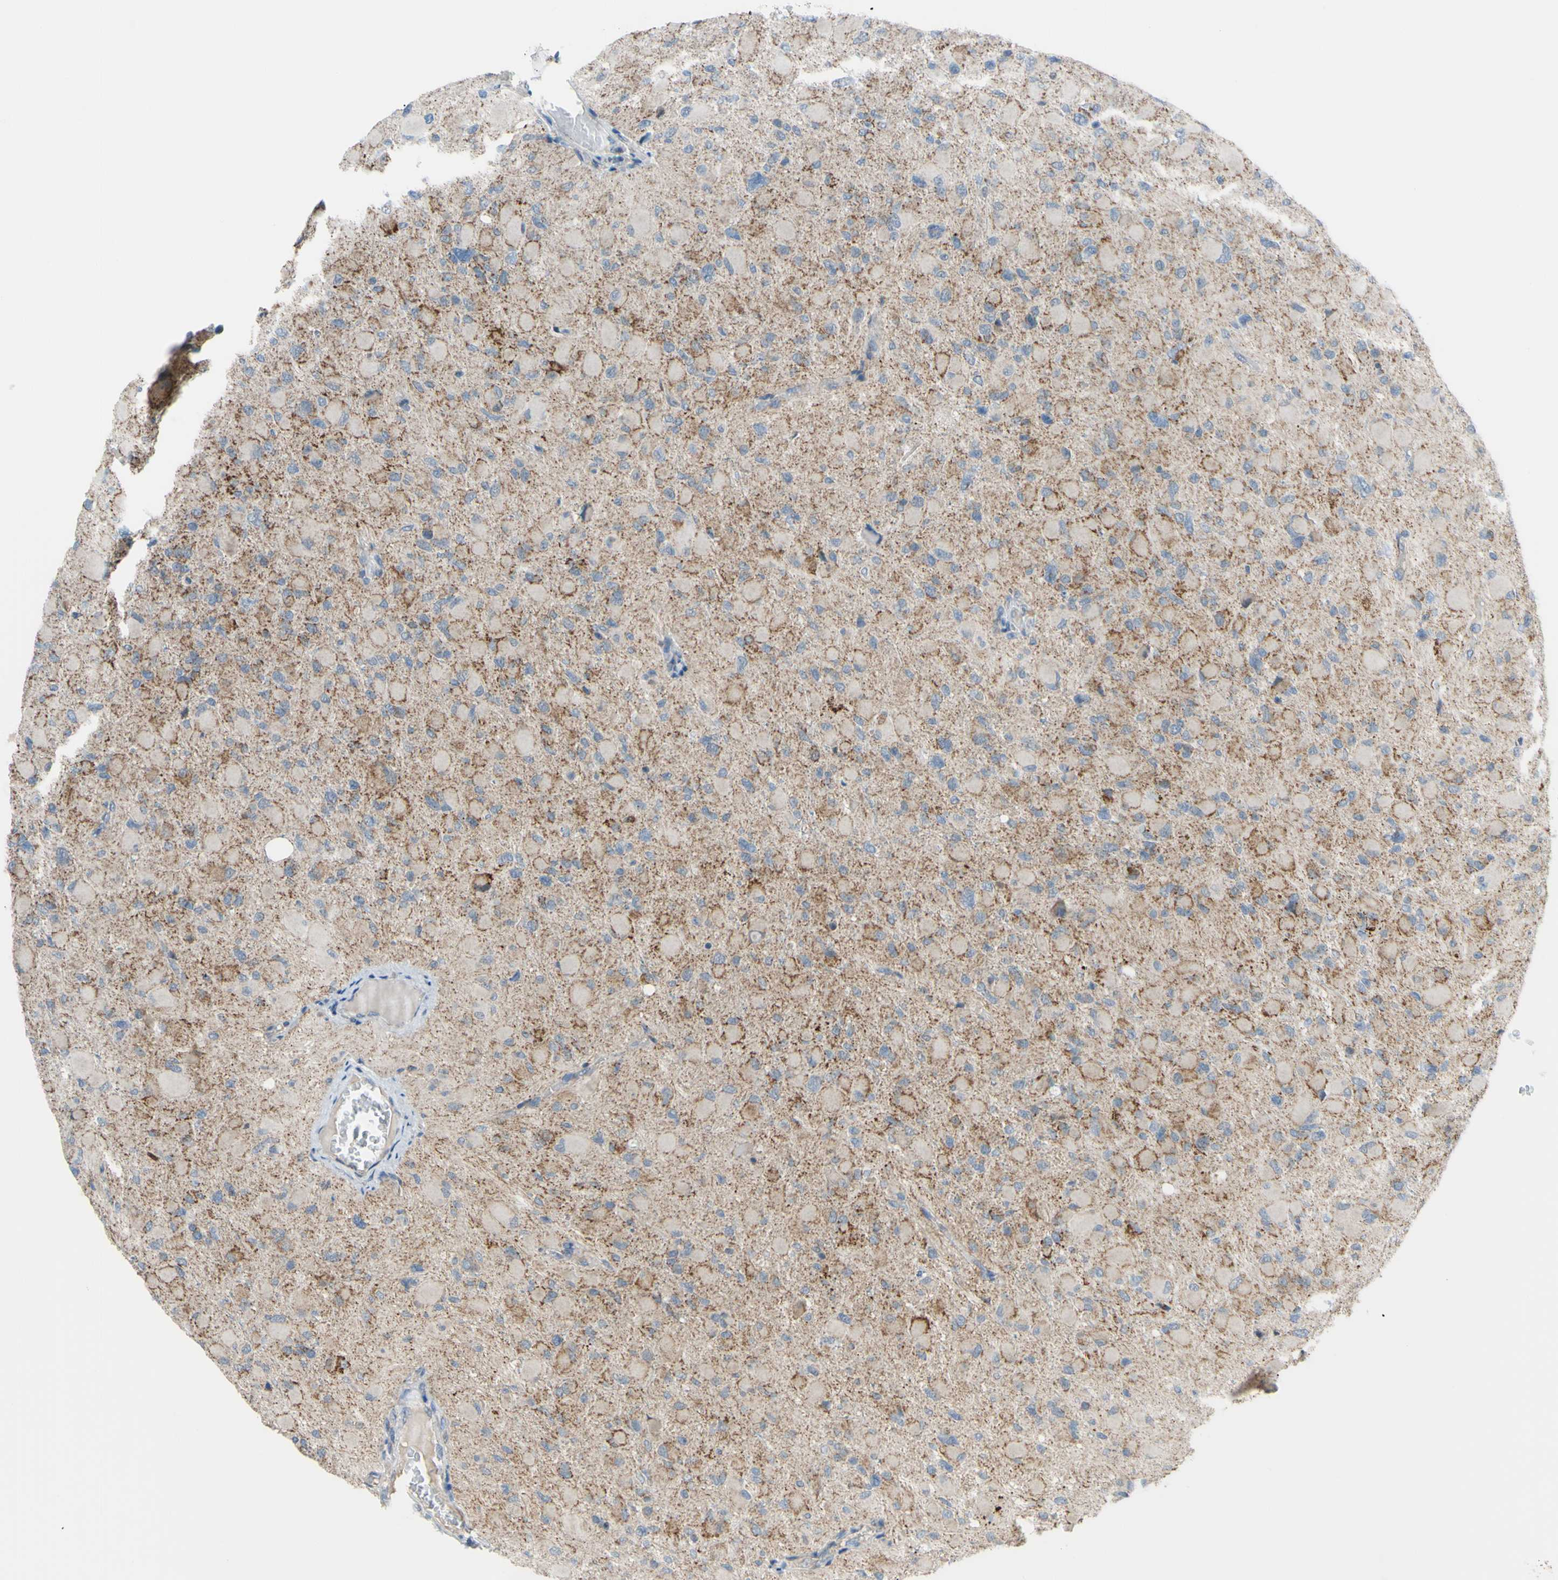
{"staining": {"intensity": "weak", "quantity": "25%-75%", "location": "cytoplasmic/membranous"}, "tissue": "glioma", "cell_type": "Tumor cells", "image_type": "cancer", "snomed": [{"axis": "morphology", "description": "Glioma, malignant, High grade"}, {"axis": "topography", "description": "Cerebral cortex"}], "caption": "Protein expression analysis of high-grade glioma (malignant) shows weak cytoplasmic/membranous expression in about 25%-75% of tumor cells.", "gene": "GLT8D1", "patient": {"sex": "female", "age": 36}}